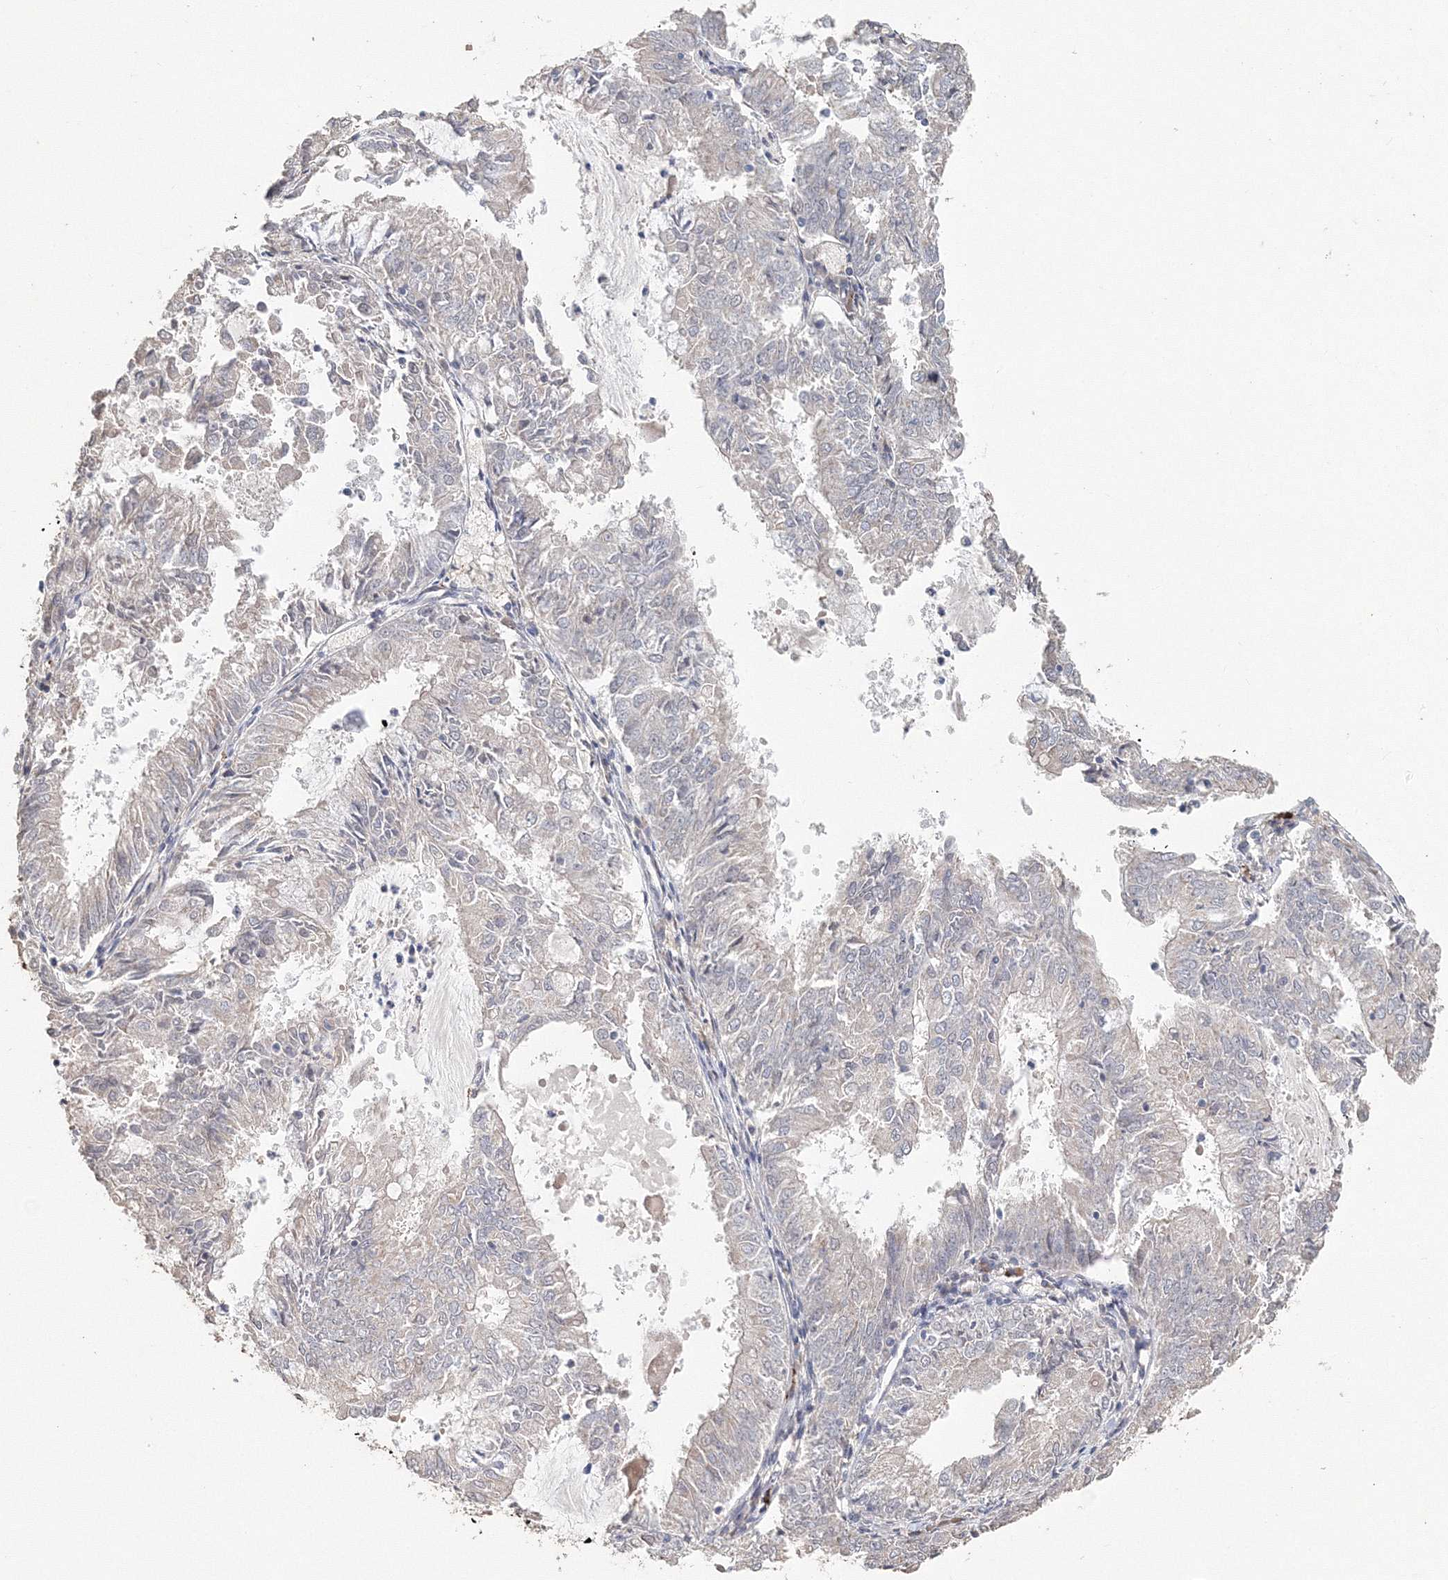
{"staining": {"intensity": "negative", "quantity": "none", "location": "none"}, "tissue": "endometrial cancer", "cell_type": "Tumor cells", "image_type": "cancer", "snomed": [{"axis": "morphology", "description": "Adenocarcinoma, NOS"}, {"axis": "topography", "description": "Endometrium"}], "caption": "A micrograph of human endometrial cancer (adenocarcinoma) is negative for staining in tumor cells. (Brightfield microscopy of DAB (3,3'-diaminobenzidine) immunohistochemistry at high magnification).", "gene": "NALF2", "patient": {"sex": "female", "age": 57}}